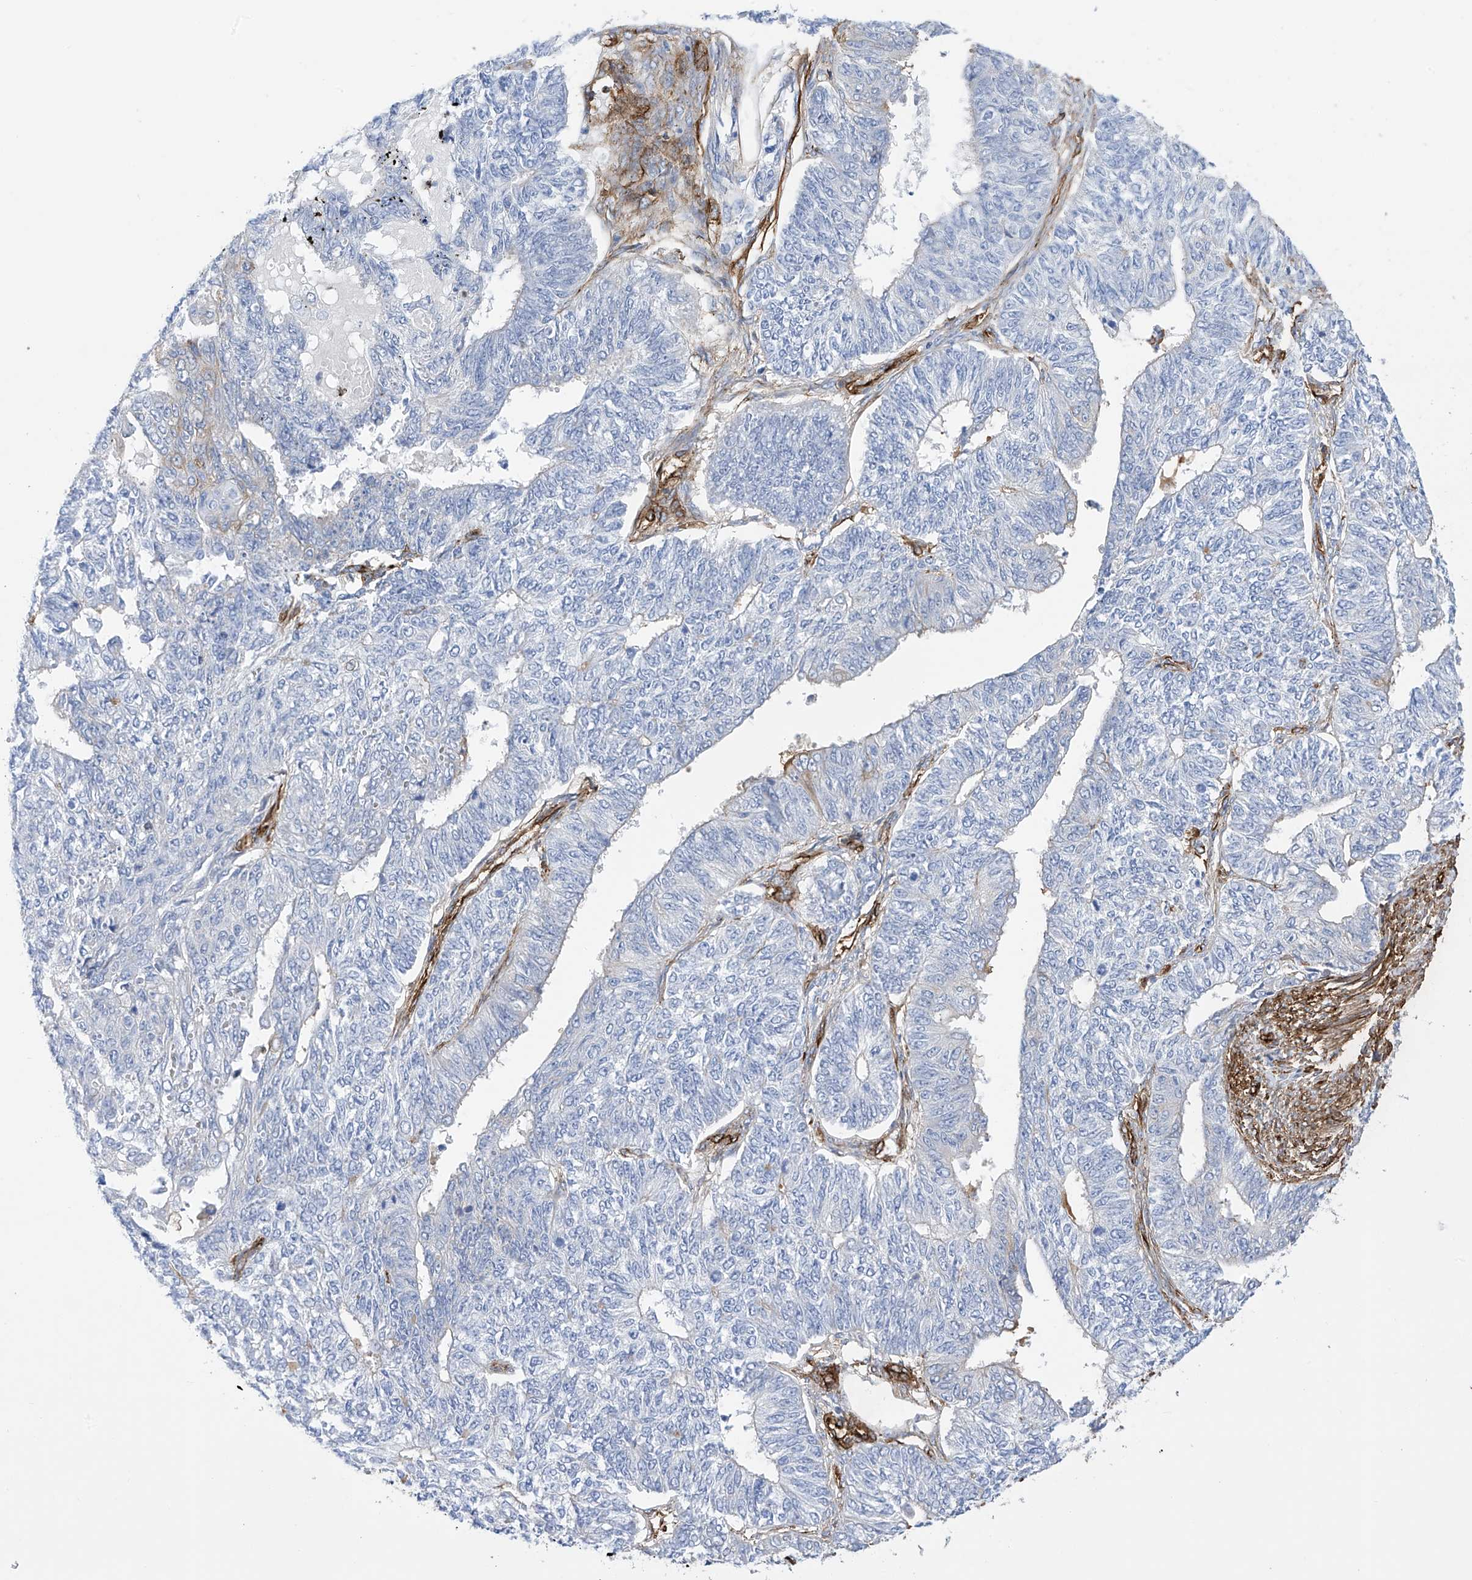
{"staining": {"intensity": "negative", "quantity": "none", "location": "none"}, "tissue": "endometrial cancer", "cell_type": "Tumor cells", "image_type": "cancer", "snomed": [{"axis": "morphology", "description": "Adenocarcinoma, NOS"}, {"axis": "topography", "description": "Endometrium"}], "caption": "Photomicrograph shows no significant protein expression in tumor cells of endometrial cancer. (DAB (3,3'-diaminobenzidine) immunohistochemistry (IHC) visualized using brightfield microscopy, high magnification).", "gene": "UBTD1", "patient": {"sex": "female", "age": 32}}